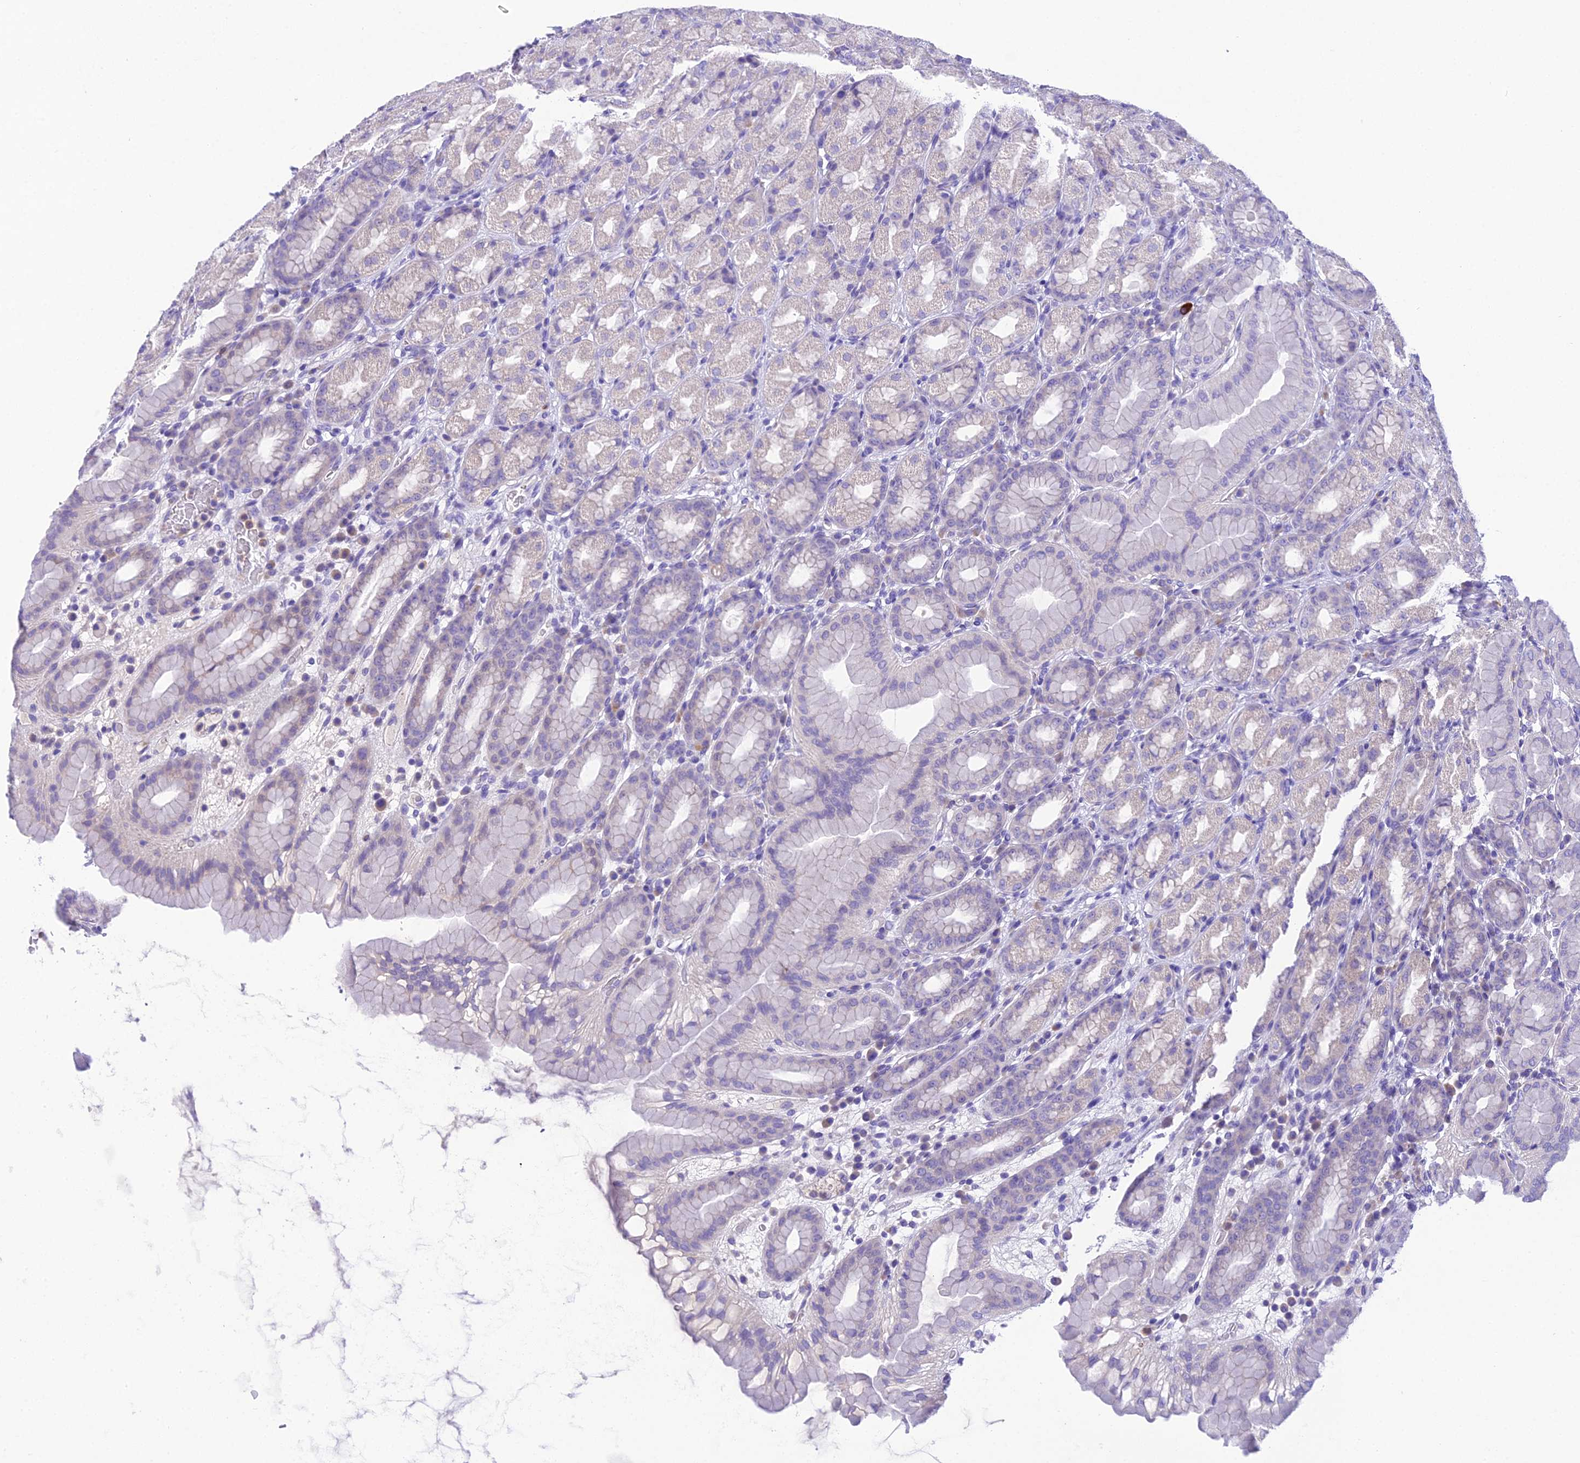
{"staining": {"intensity": "negative", "quantity": "none", "location": "none"}, "tissue": "stomach", "cell_type": "Glandular cells", "image_type": "normal", "snomed": [{"axis": "morphology", "description": "Normal tissue, NOS"}, {"axis": "topography", "description": "Stomach, upper"}], "caption": "Unremarkable stomach was stained to show a protein in brown. There is no significant expression in glandular cells. (DAB (3,3'-diaminobenzidine) immunohistochemistry, high magnification).", "gene": "KIAA0408", "patient": {"sex": "male", "age": 68}}